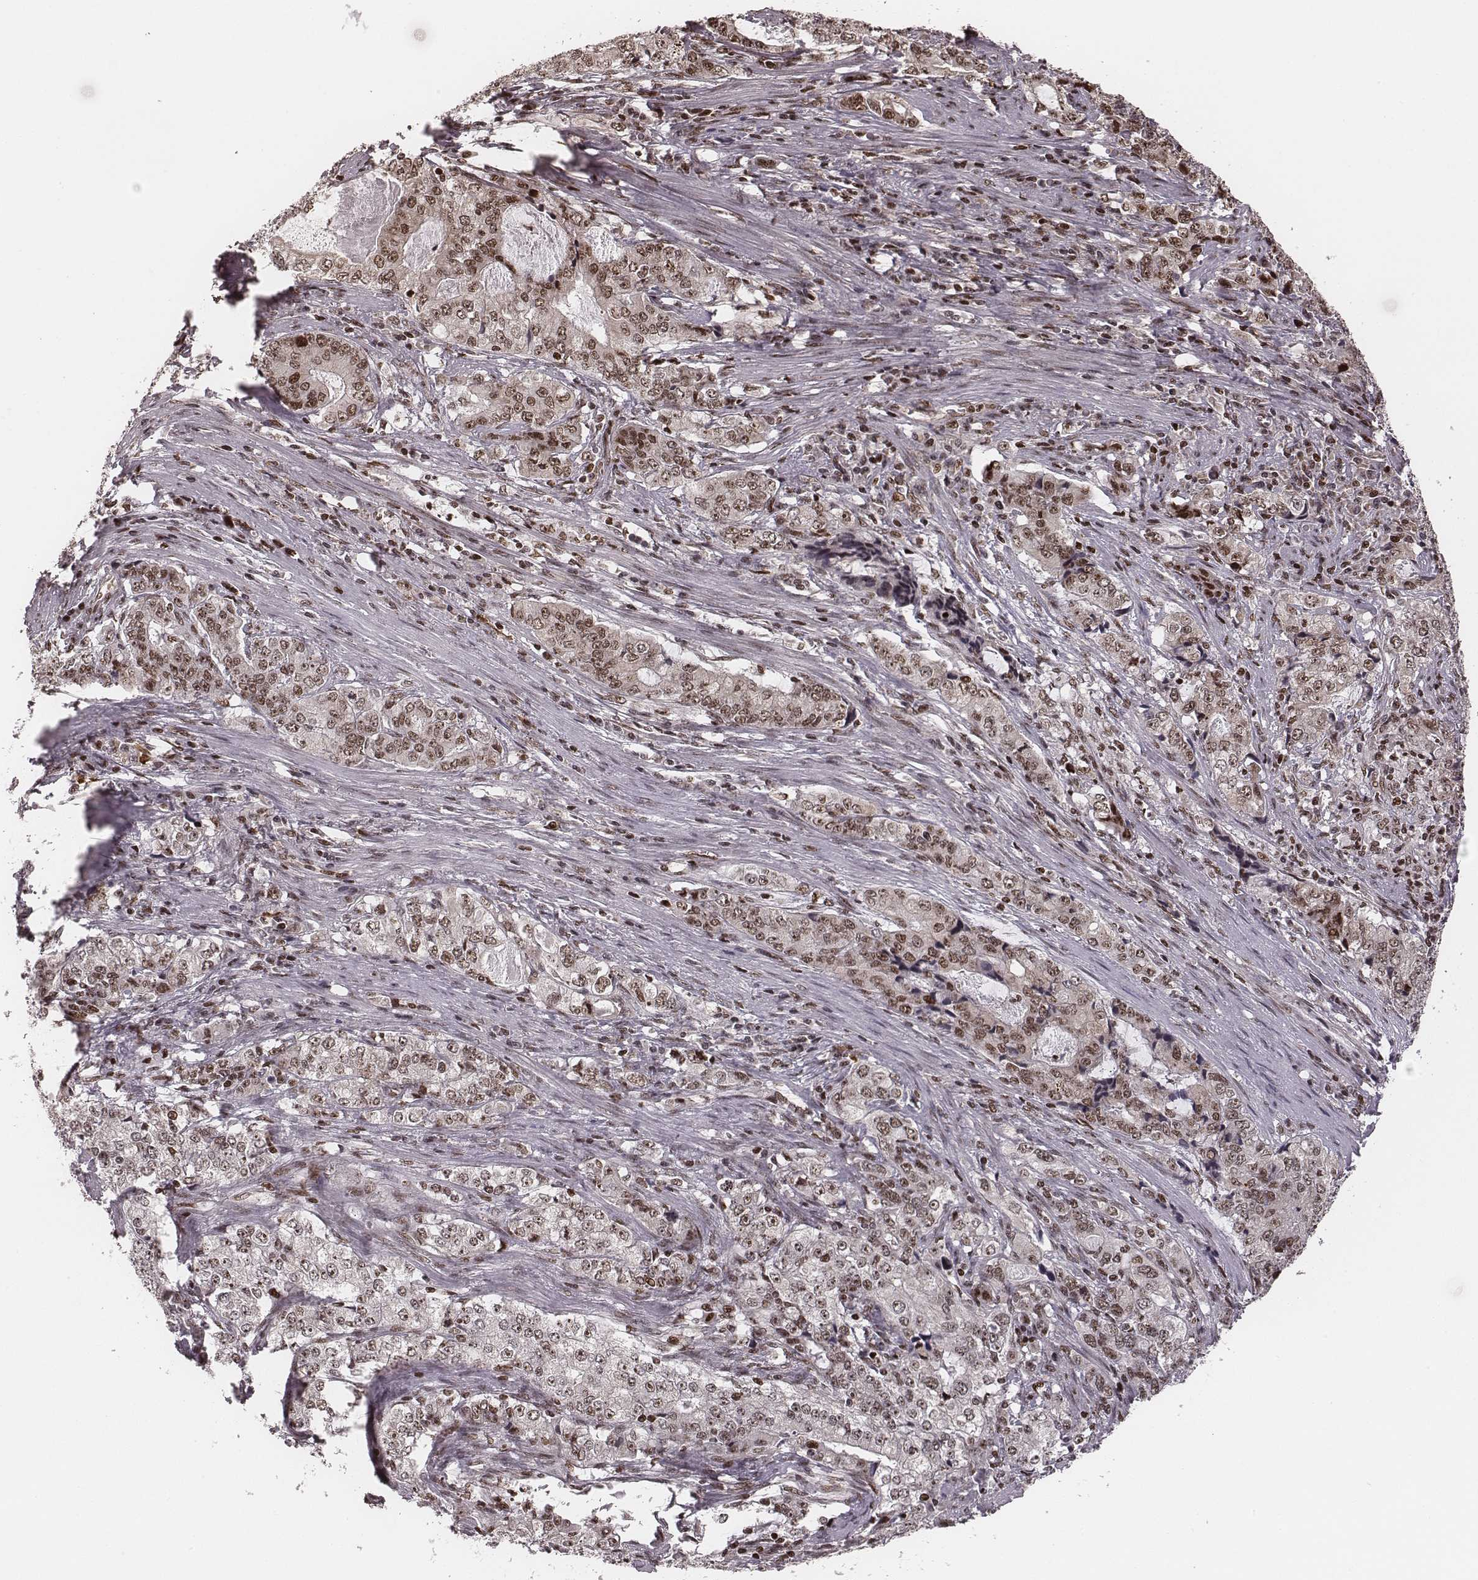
{"staining": {"intensity": "weak", "quantity": "25%-75%", "location": "nuclear"}, "tissue": "stomach cancer", "cell_type": "Tumor cells", "image_type": "cancer", "snomed": [{"axis": "morphology", "description": "Adenocarcinoma, NOS"}, {"axis": "topography", "description": "Stomach, lower"}], "caption": "Protein expression analysis of human adenocarcinoma (stomach) reveals weak nuclear positivity in approximately 25%-75% of tumor cells.", "gene": "VRK3", "patient": {"sex": "female", "age": 72}}